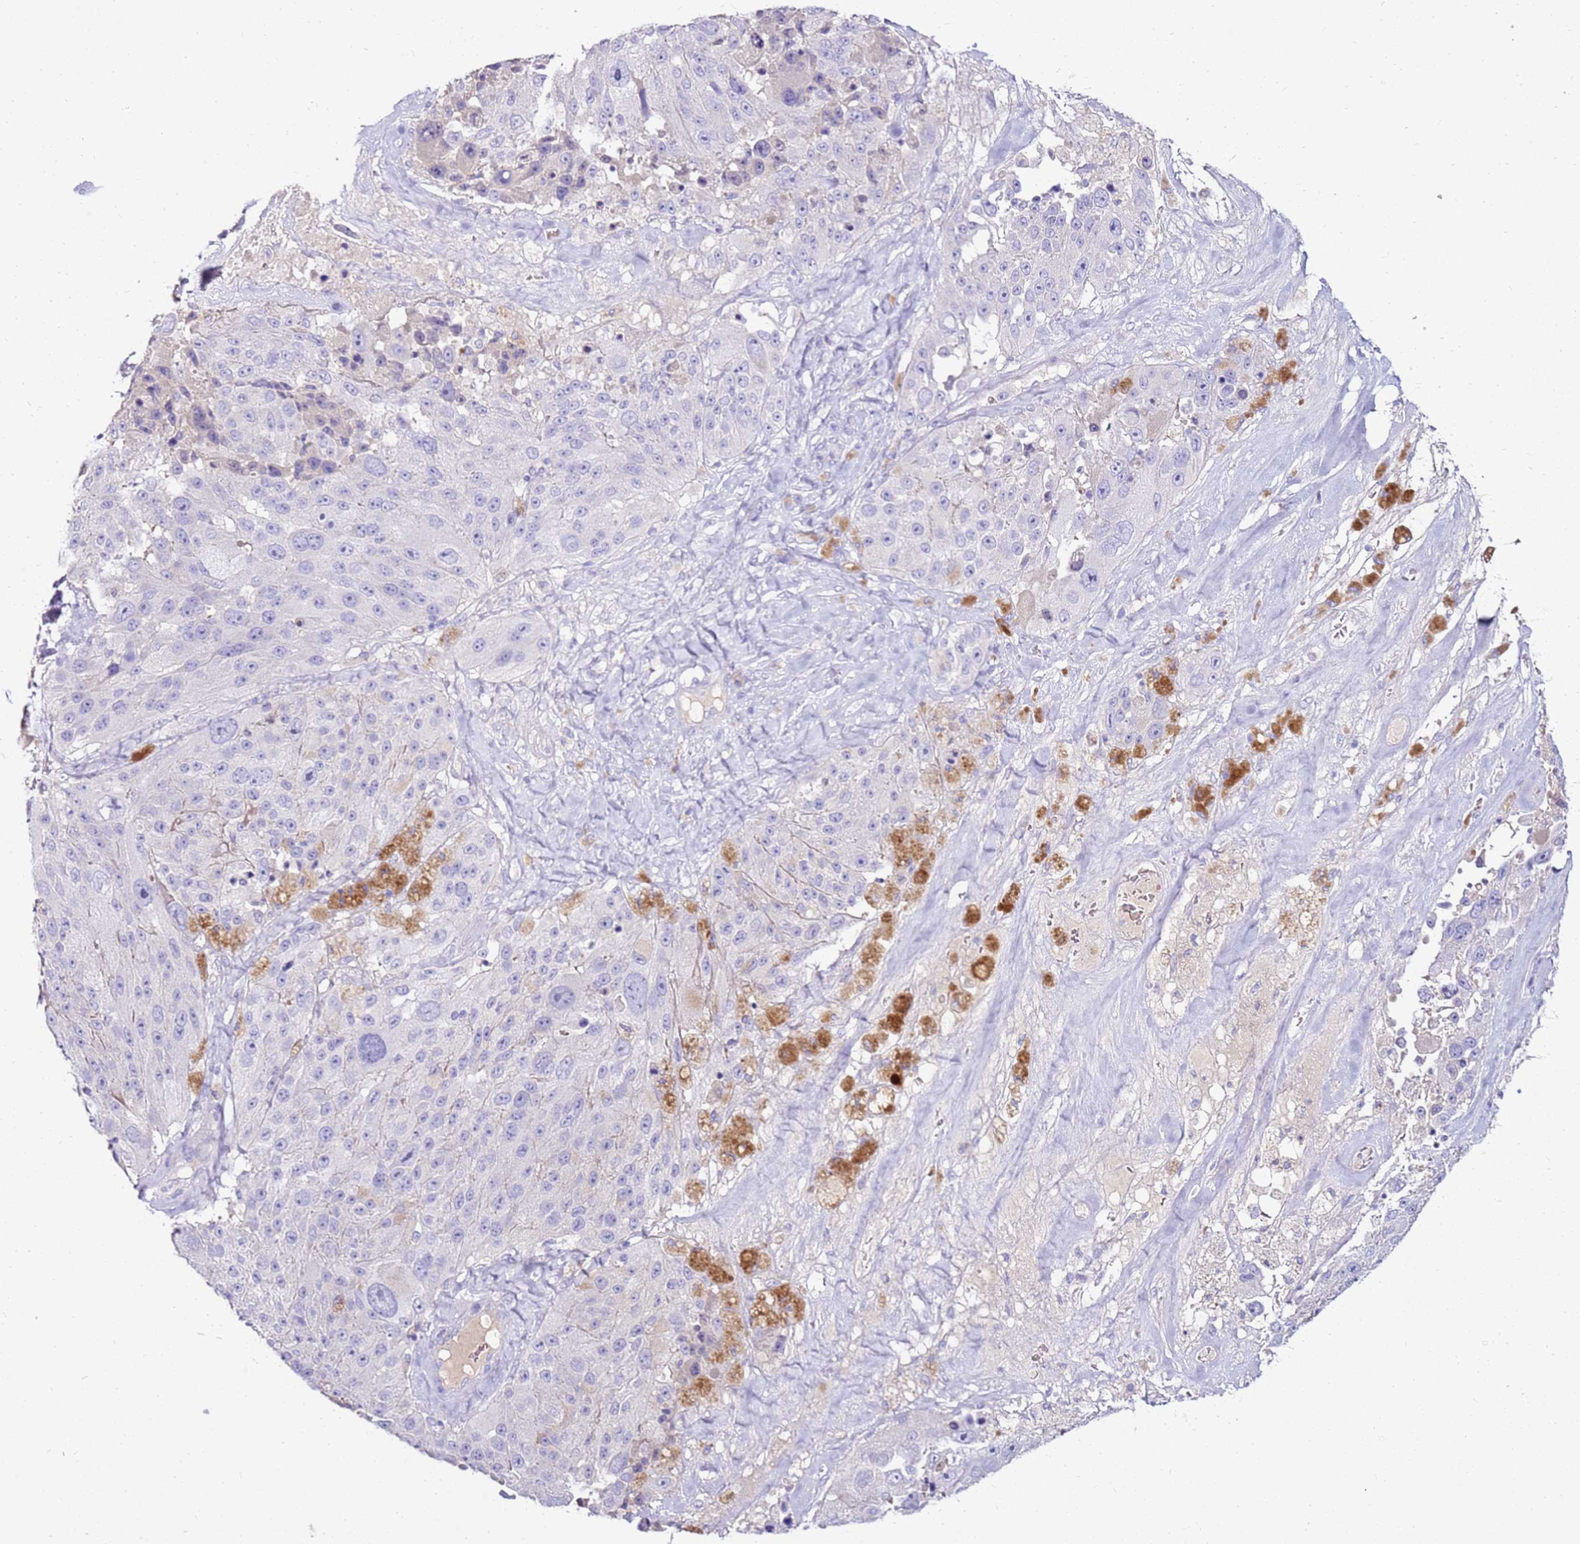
{"staining": {"intensity": "negative", "quantity": "none", "location": "none"}, "tissue": "melanoma", "cell_type": "Tumor cells", "image_type": "cancer", "snomed": [{"axis": "morphology", "description": "Malignant melanoma, Metastatic site"}, {"axis": "topography", "description": "Lymph node"}], "caption": "A micrograph of melanoma stained for a protein displays no brown staining in tumor cells.", "gene": "EVPLL", "patient": {"sex": "male", "age": 62}}